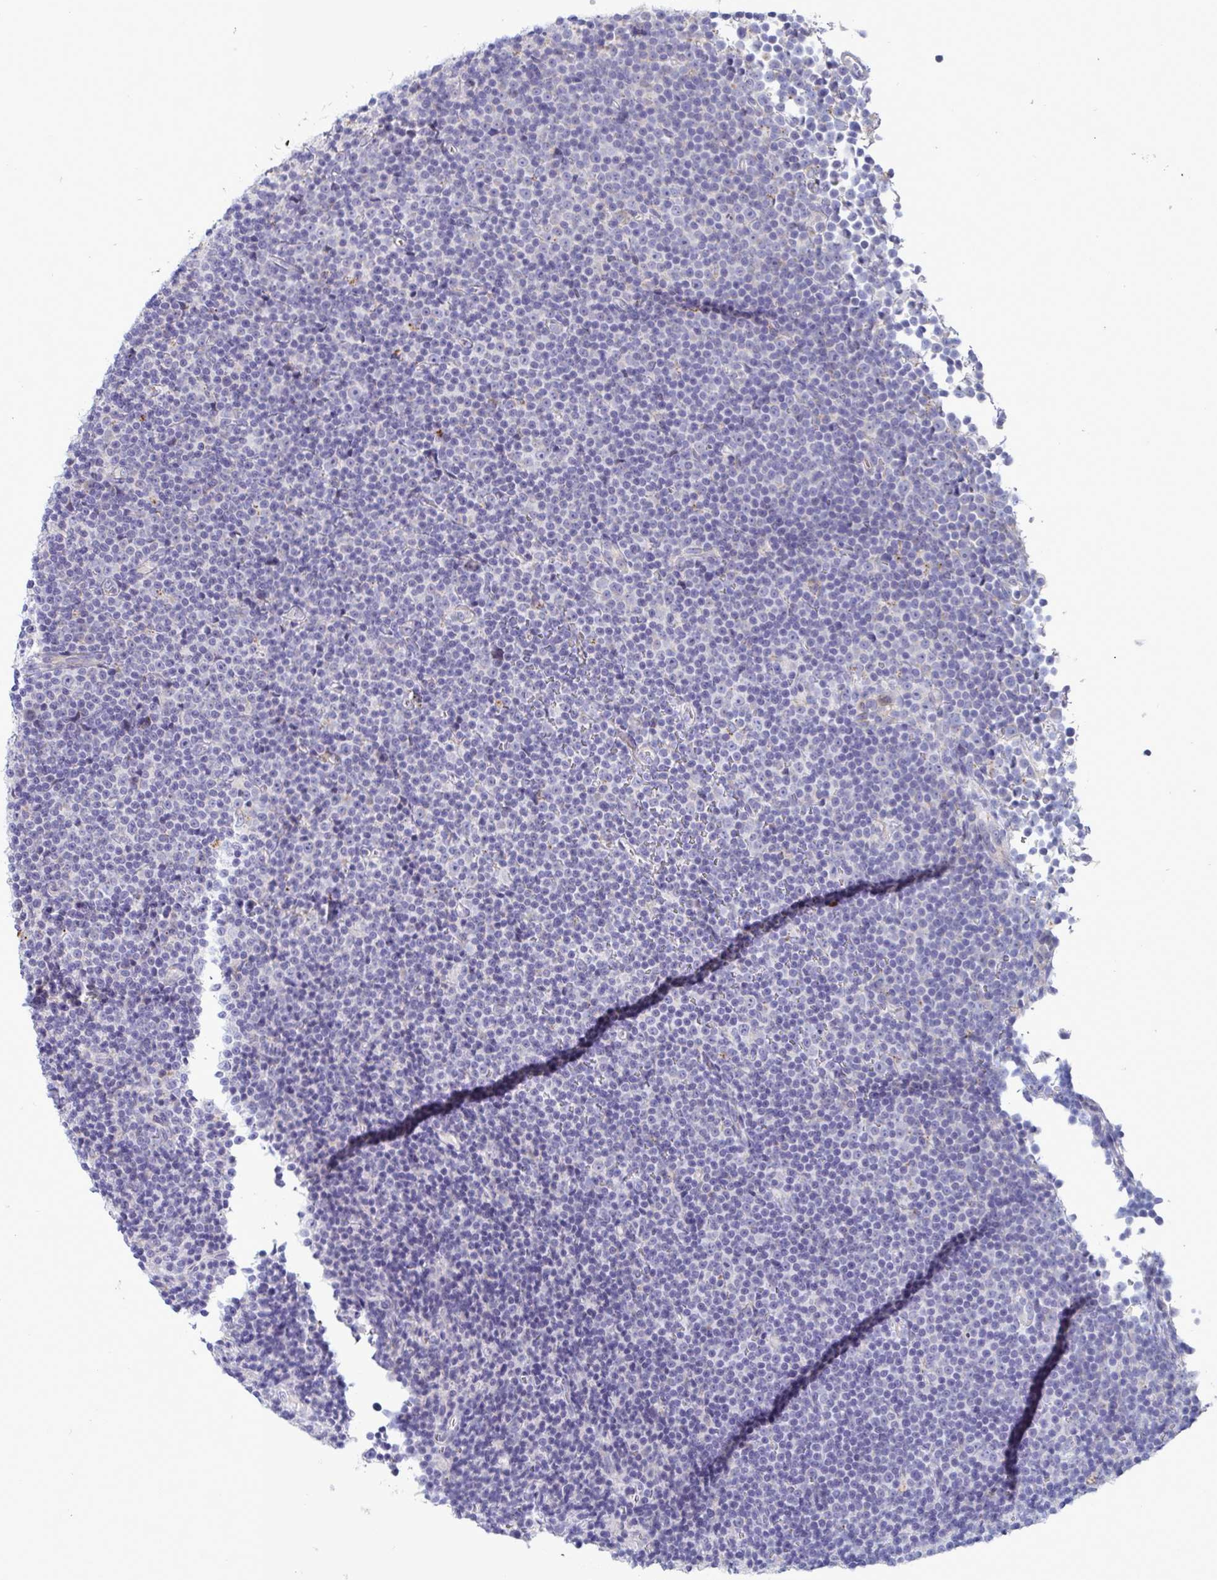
{"staining": {"intensity": "negative", "quantity": "none", "location": "none"}, "tissue": "lymphoma", "cell_type": "Tumor cells", "image_type": "cancer", "snomed": [{"axis": "morphology", "description": "Malignant lymphoma, non-Hodgkin's type, Low grade"}, {"axis": "topography", "description": "Lymph node"}], "caption": "Tumor cells are negative for protein expression in human malignant lymphoma, non-Hodgkin's type (low-grade).", "gene": "TAS2R38", "patient": {"sex": "female", "age": 67}}